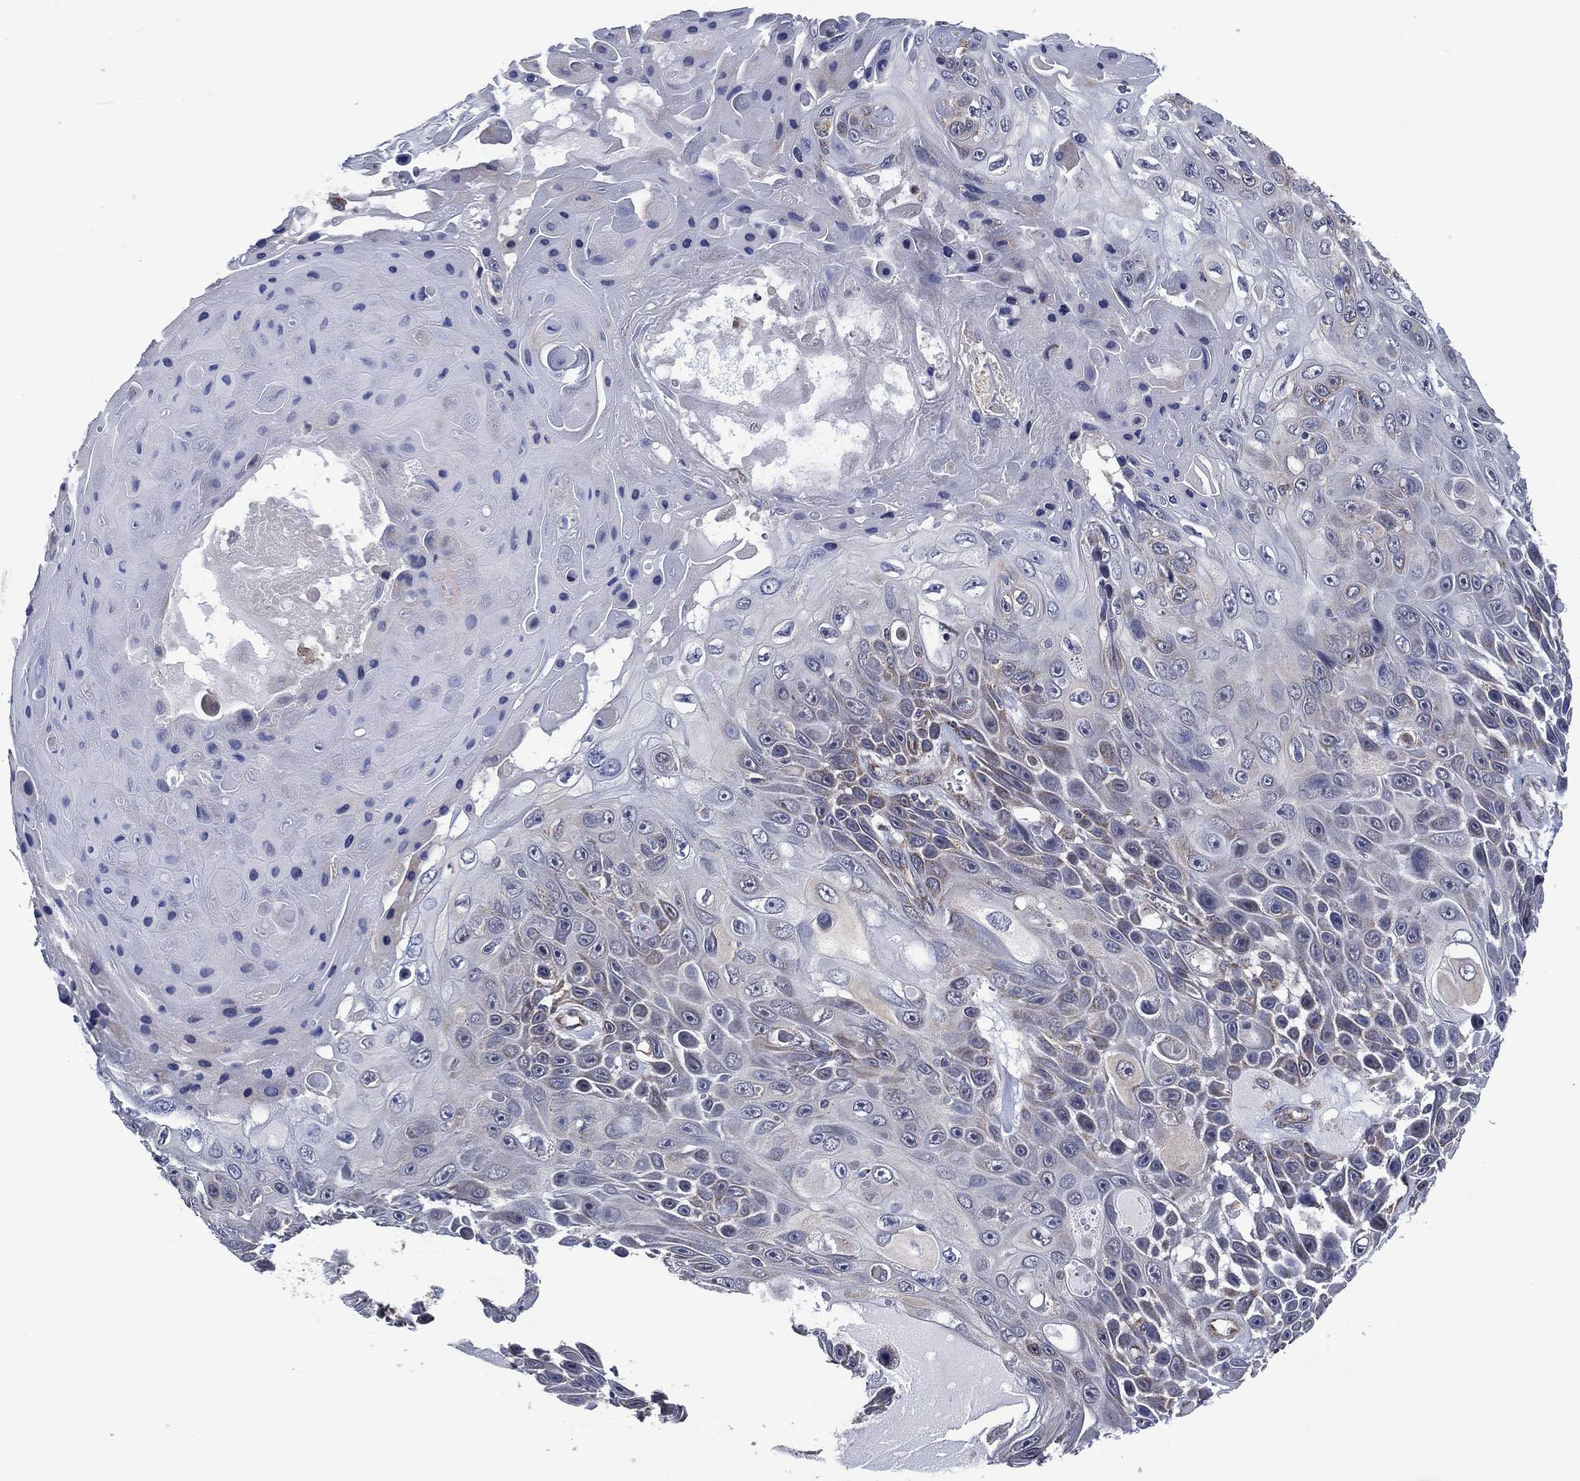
{"staining": {"intensity": "weak", "quantity": "<25%", "location": "cytoplasmic/membranous"}, "tissue": "skin cancer", "cell_type": "Tumor cells", "image_type": "cancer", "snomed": [{"axis": "morphology", "description": "Squamous cell carcinoma, NOS"}, {"axis": "topography", "description": "Skin"}], "caption": "This image is of skin cancer stained with immunohistochemistry (IHC) to label a protein in brown with the nuclei are counter-stained blue. There is no staining in tumor cells.", "gene": "HTD2", "patient": {"sex": "male", "age": 82}}